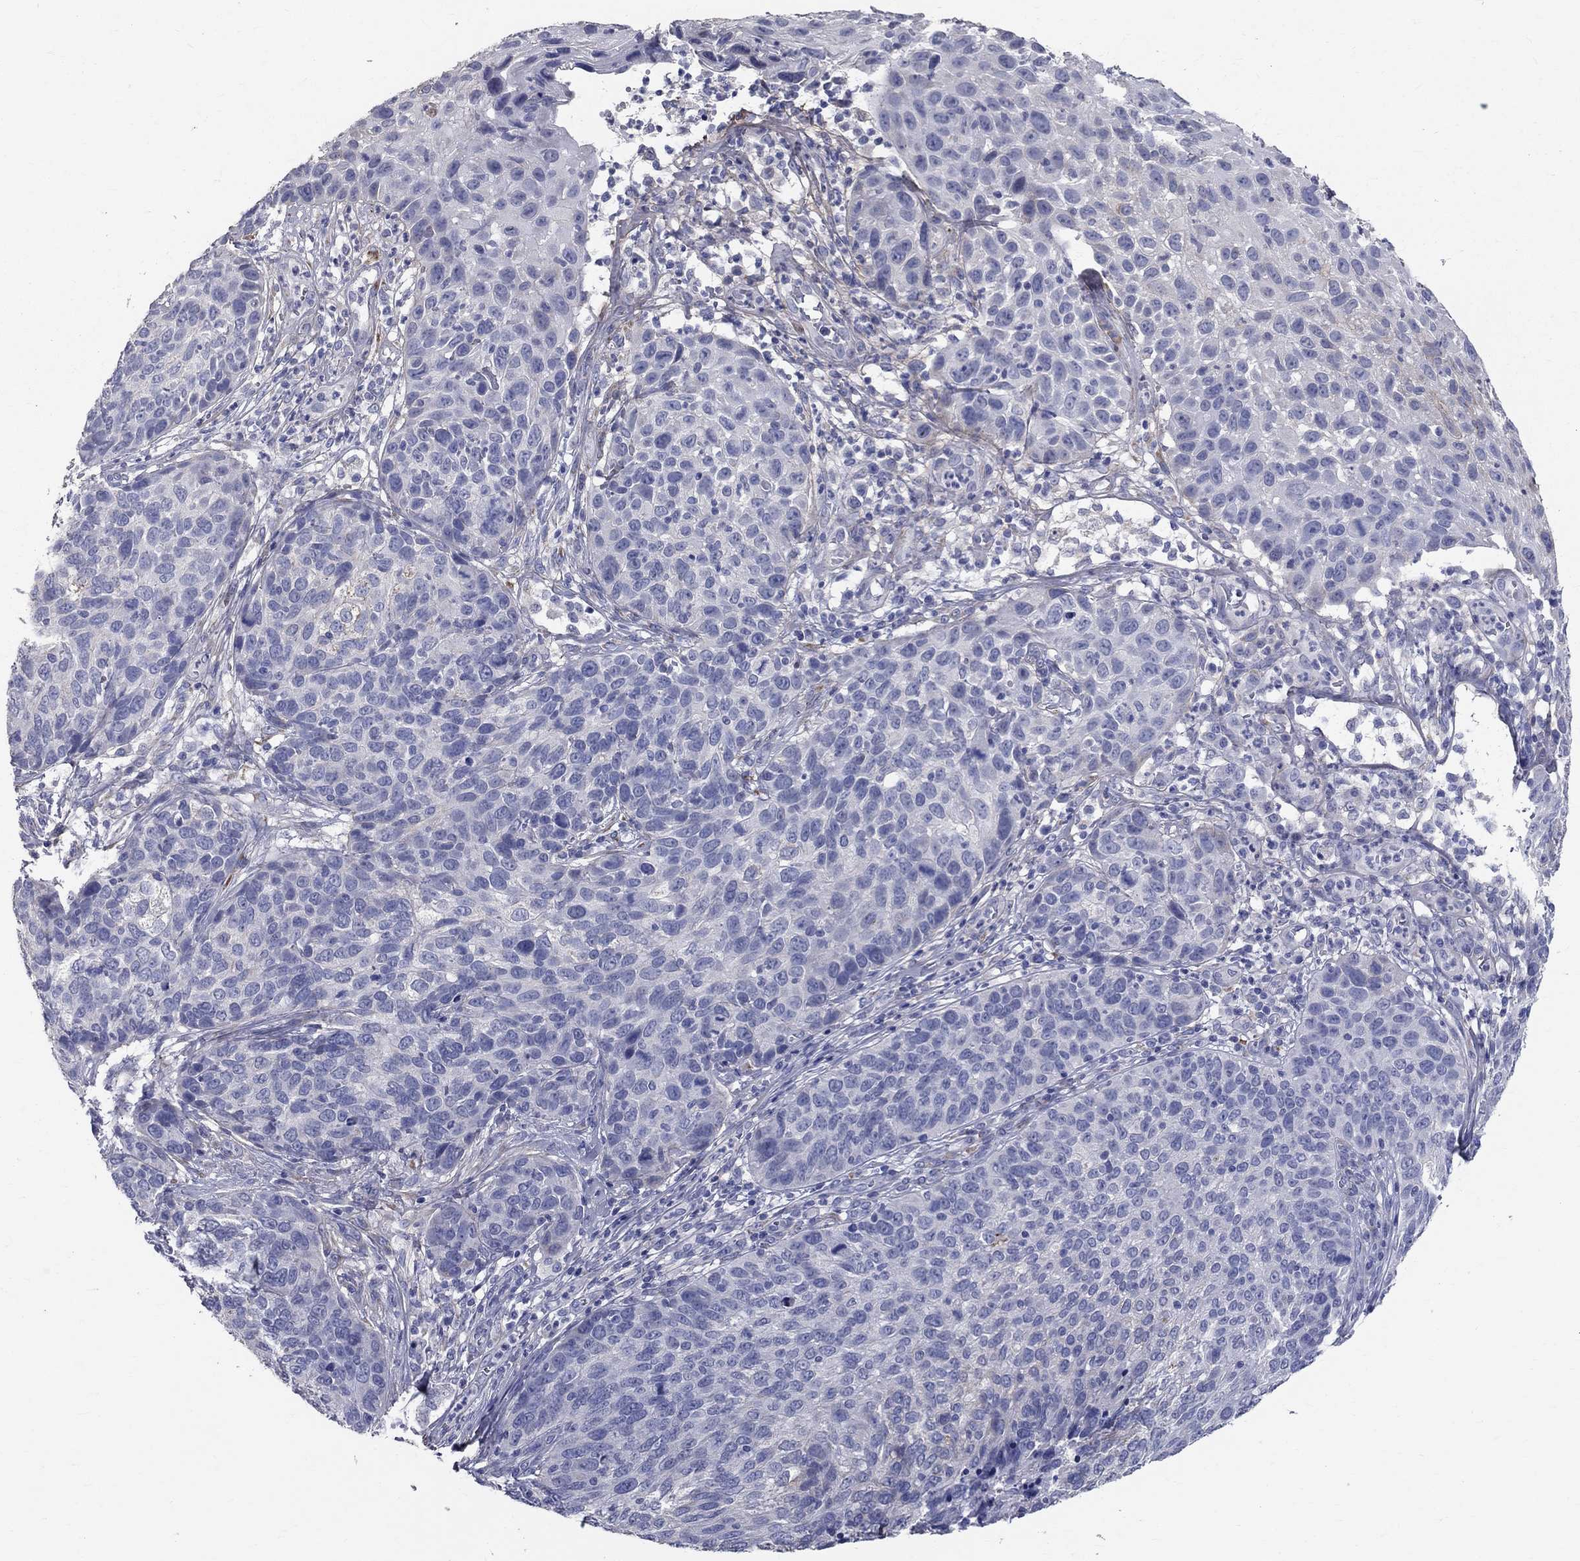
{"staining": {"intensity": "negative", "quantity": "none", "location": "none"}, "tissue": "skin cancer", "cell_type": "Tumor cells", "image_type": "cancer", "snomed": [{"axis": "morphology", "description": "Squamous cell carcinoma, NOS"}, {"axis": "topography", "description": "Skin"}], "caption": "Photomicrograph shows no protein expression in tumor cells of squamous cell carcinoma (skin) tissue.", "gene": "ANXA10", "patient": {"sex": "male", "age": 92}}